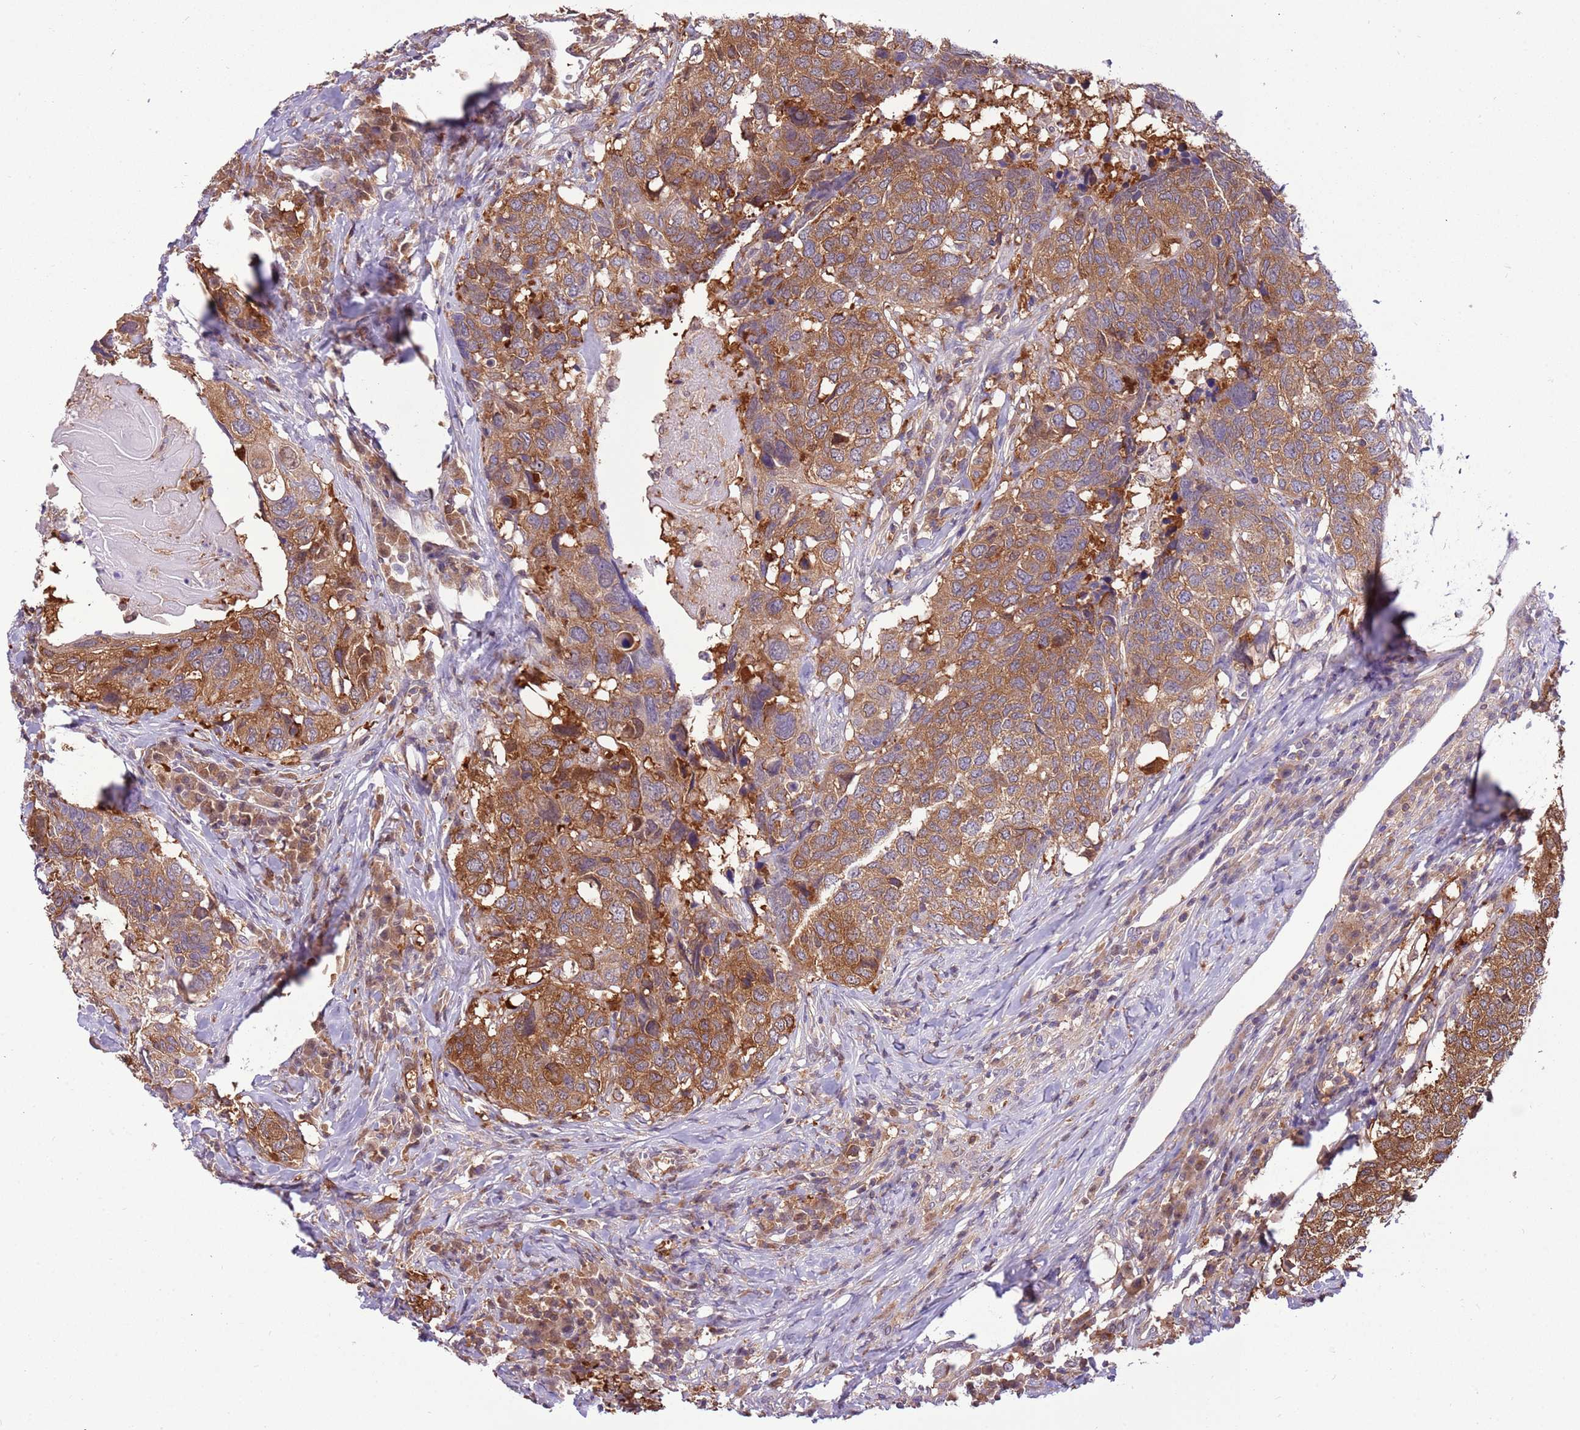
{"staining": {"intensity": "strong", "quantity": ">75%", "location": "cytoplasmic/membranous"}, "tissue": "head and neck cancer", "cell_type": "Tumor cells", "image_type": "cancer", "snomed": [{"axis": "morphology", "description": "Squamous cell carcinoma, NOS"}, {"axis": "topography", "description": "Head-Neck"}], "caption": "This is an image of immunohistochemistry (IHC) staining of head and neck squamous cell carcinoma, which shows strong staining in the cytoplasmic/membranous of tumor cells.", "gene": "STIP1", "patient": {"sex": "male", "age": 66}}